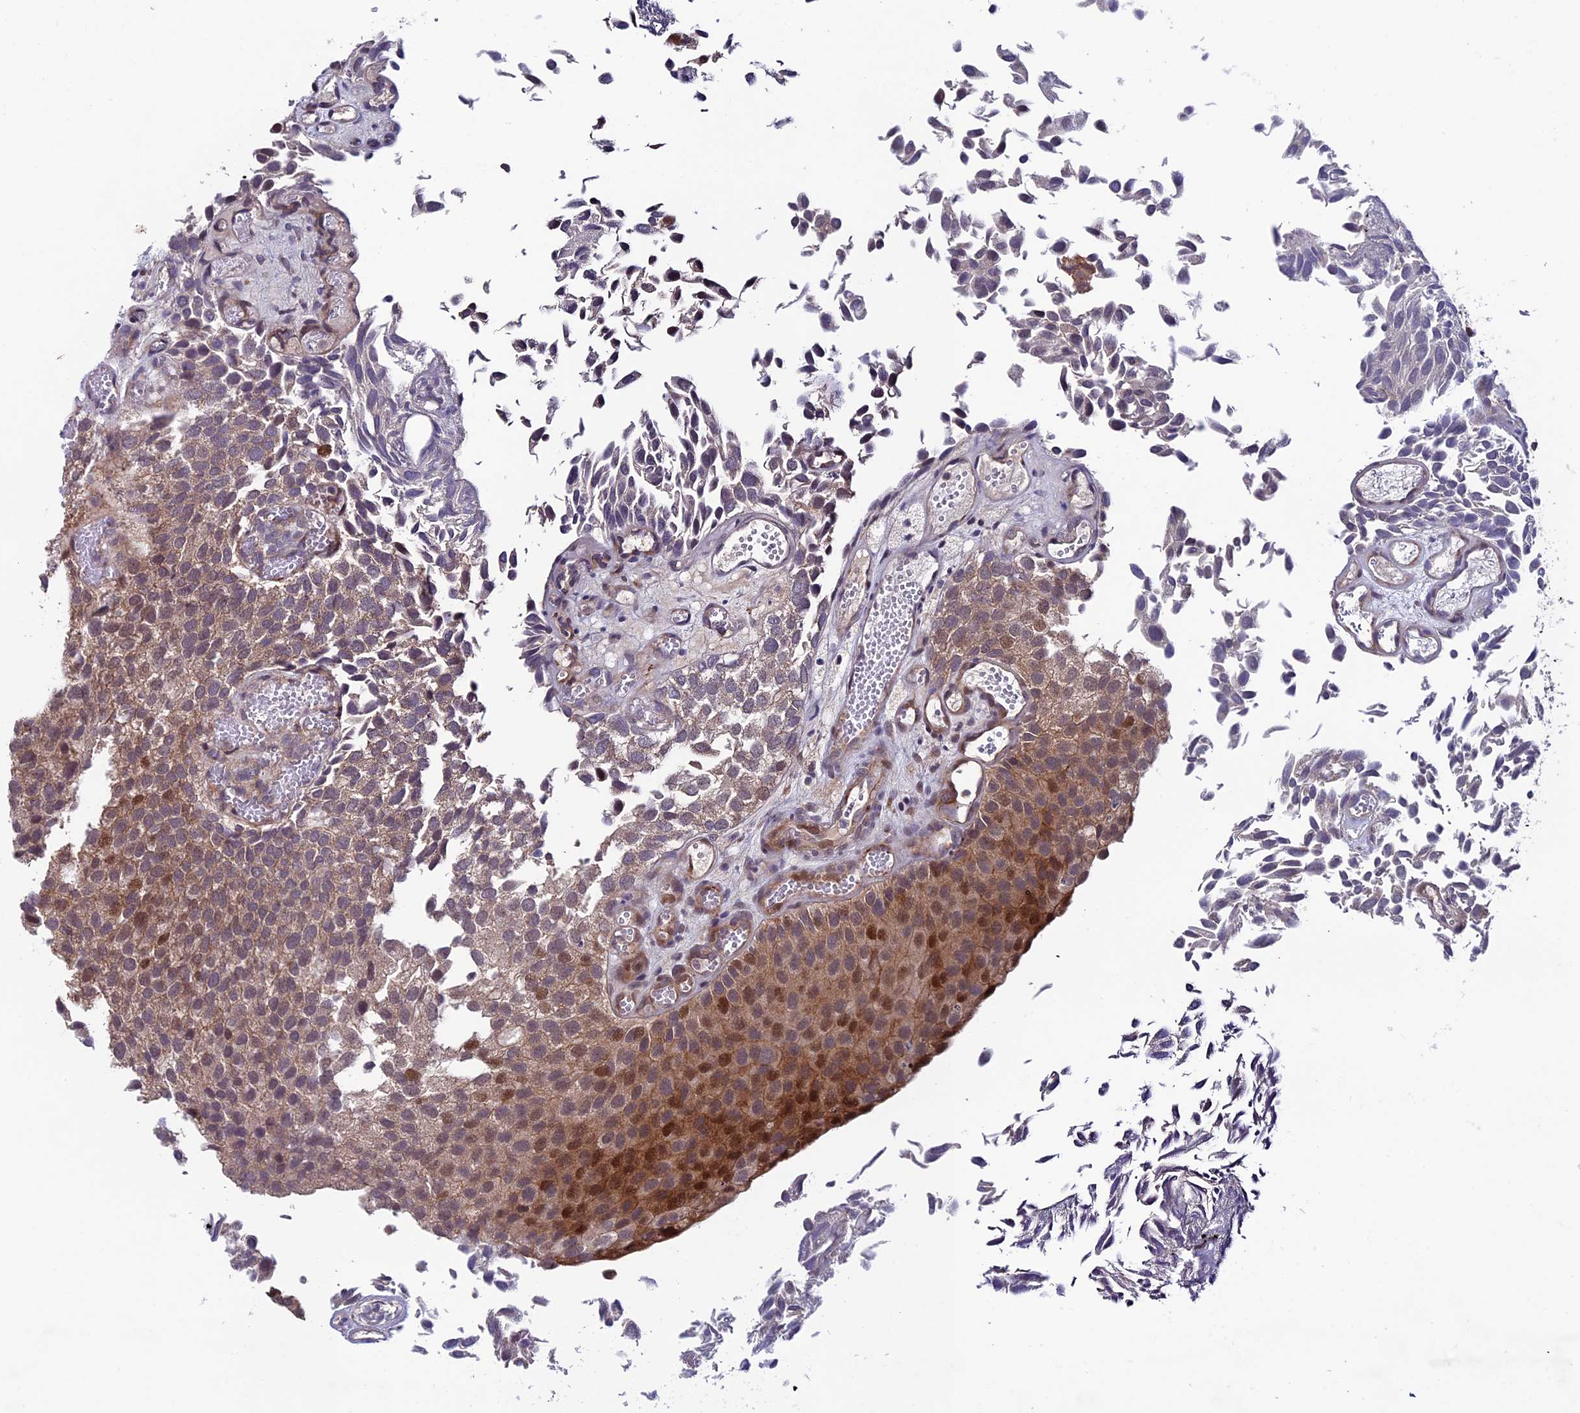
{"staining": {"intensity": "moderate", "quantity": ">75%", "location": "cytoplasmic/membranous,nuclear"}, "tissue": "urothelial cancer", "cell_type": "Tumor cells", "image_type": "cancer", "snomed": [{"axis": "morphology", "description": "Urothelial carcinoma, Low grade"}, {"axis": "topography", "description": "Urinary bladder"}], "caption": "Urothelial cancer stained for a protein demonstrates moderate cytoplasmic/membranous and nuclear positivity in tumor cells. The protein of interest is stained brown, and the nuclei are stained in blue (DAB IHC with brightfield microscopy, high magnification).", "gene": "SIPA1L3", "patient": {"sex": "male", "age": 89}}